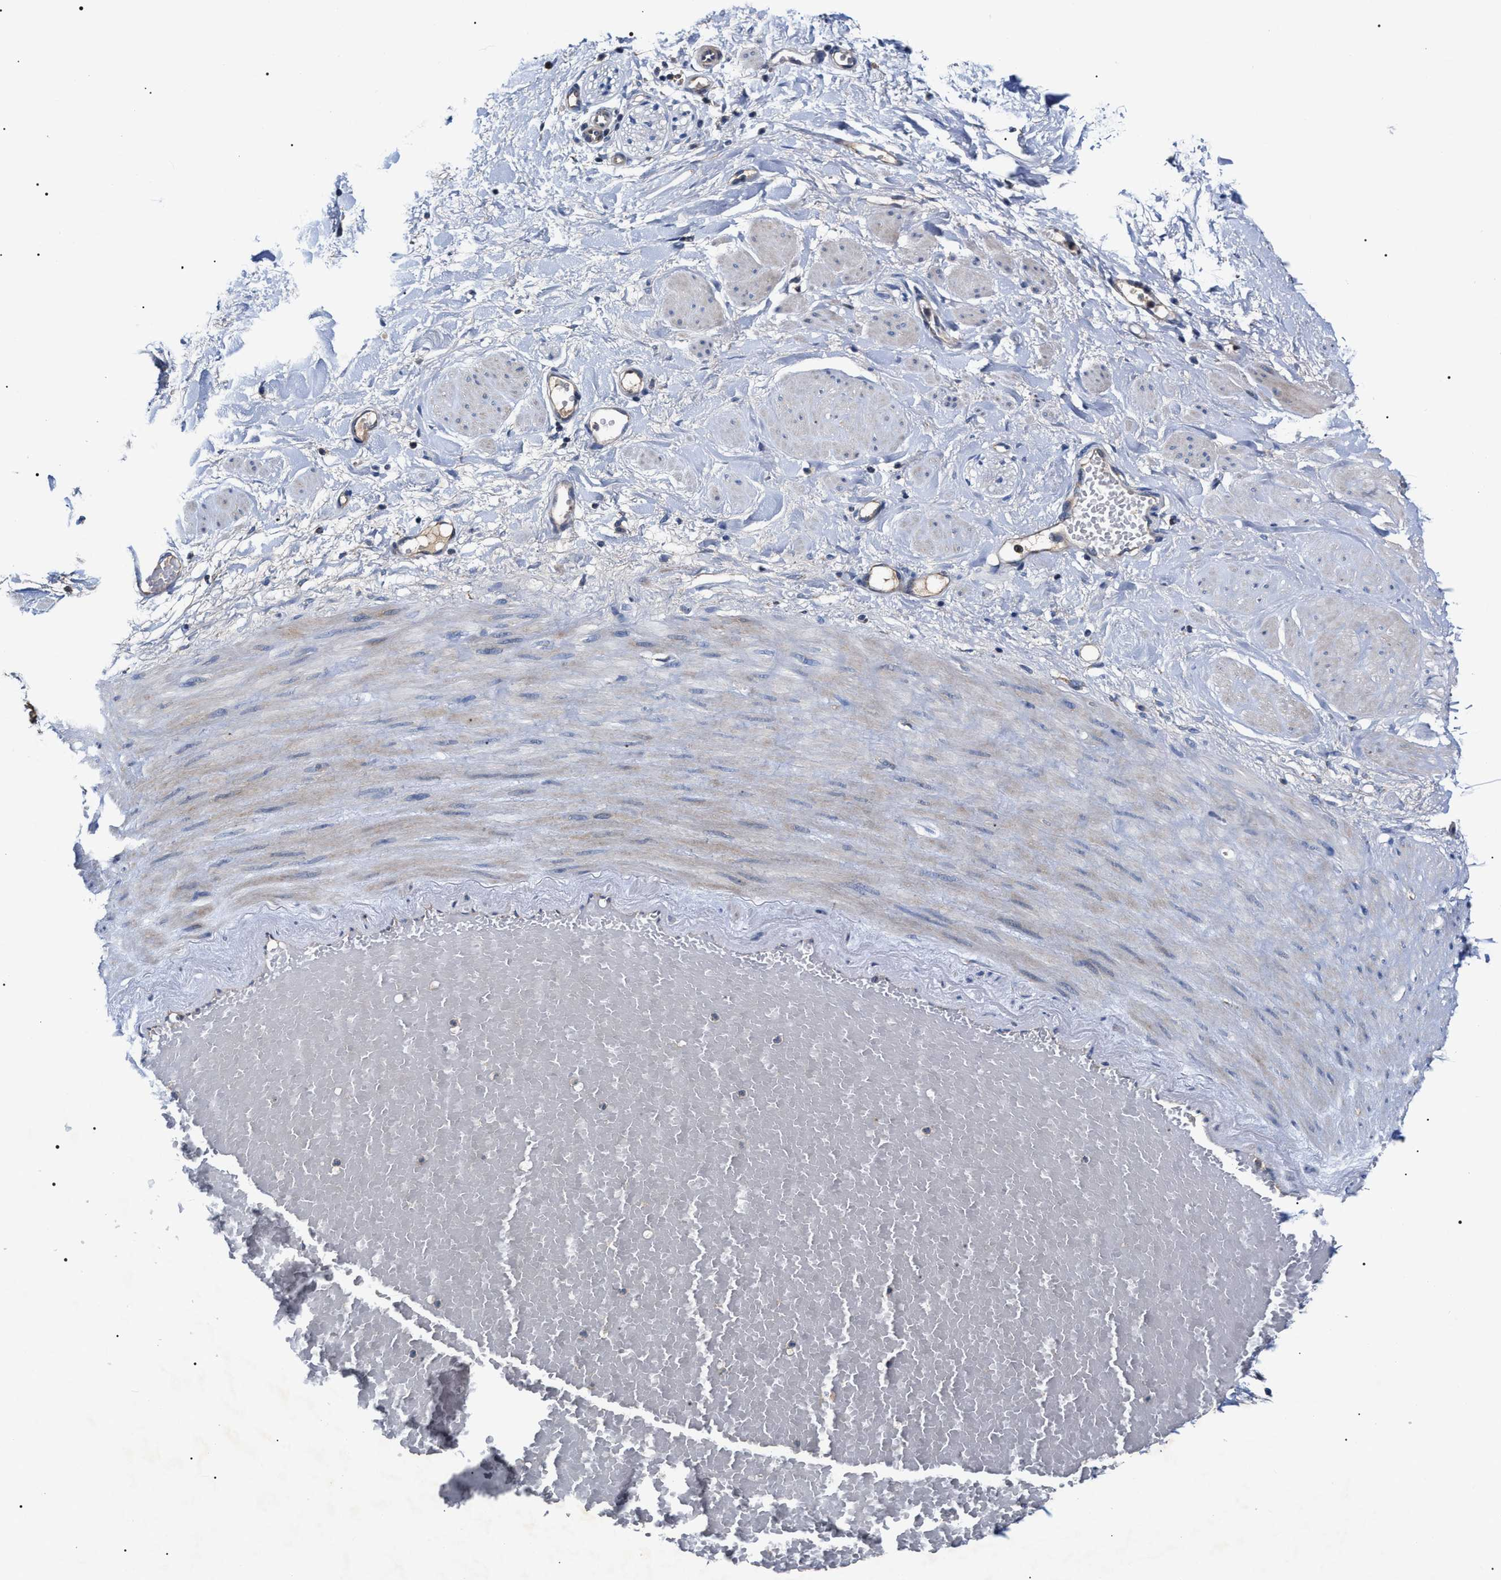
{"staining": {"intensity": "negative", "quantity": "none", "location": "none"}, "tissue": "adipose tissue", "cell_type": "Adipocytes", "image_type": "normal", "snomed": [{"axis": "morphology", "description": "Normal tissue, NOS"}, {"axis": "topography", "description": "Soft tissue"}, {"axis": "topography", "description": "Vascular tissue"}], "caption": "There is no significant positivity in adipocytes of adipose tissue. (Brightfield microscopy of DAB immunohistochemistry at high magnification).", "gene": "MACC1", "patient": {"sex": "female", "age": 35}}